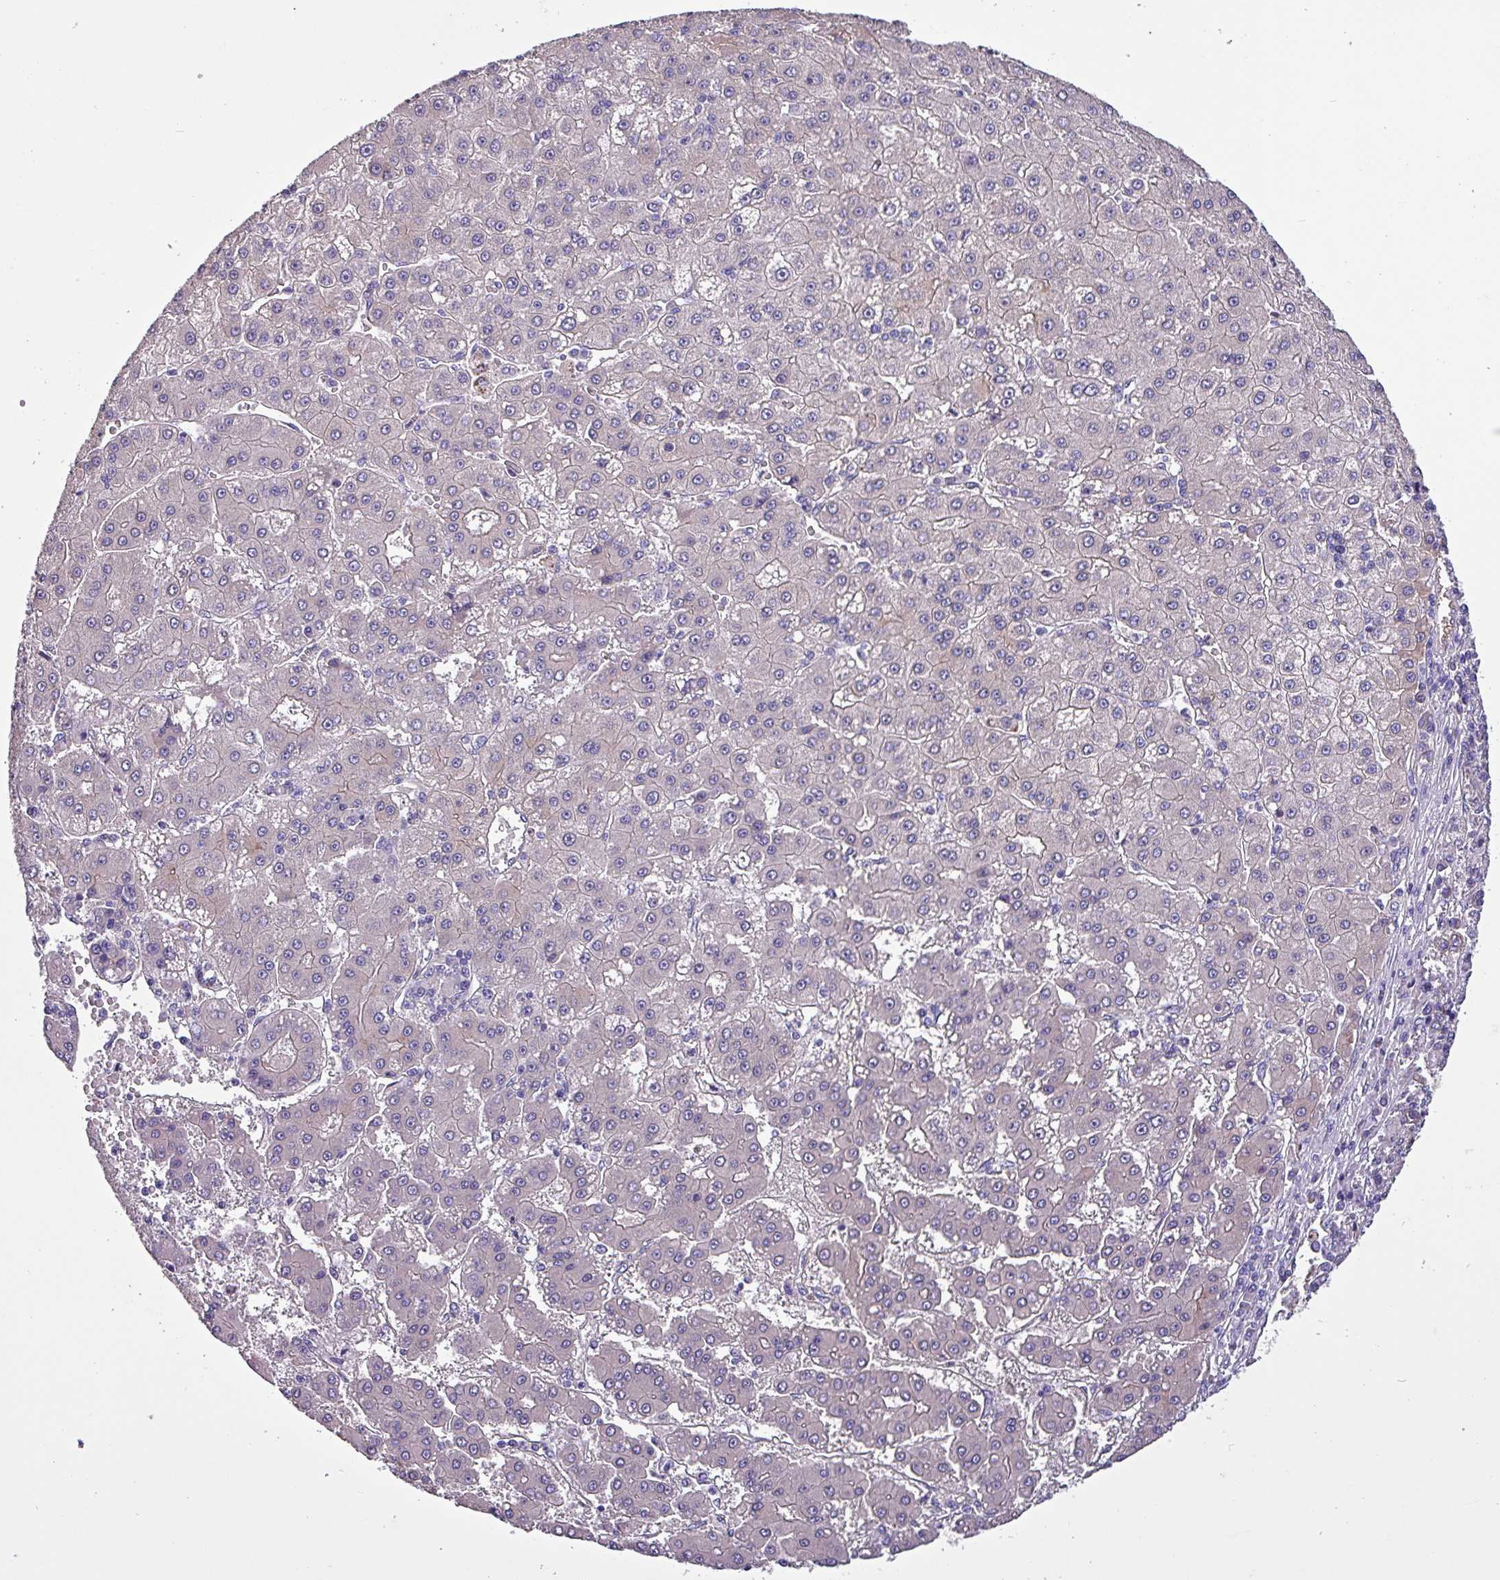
{"staining": {"intensity": "weak", "quantity": "<25%", "location": "cytoplasmic/membranous"}, "tissue": "liver cancer", "cell_type": "Tumor cells", "image_type": "cancer", "snomed": [{"axis": "morphology", "description": "Carcinoma, Hepatocellular, NOS"}, {"axis": "topography", "description": "Liver"}], "caption": "The immunohistochemistry (IHC) photomicrograph has no significant positivity in tumor cells of liver cancer (hepatocellular carcinoma) tissue.", "gene": "HP", "patient": {"sex": "male", "age": 76}}